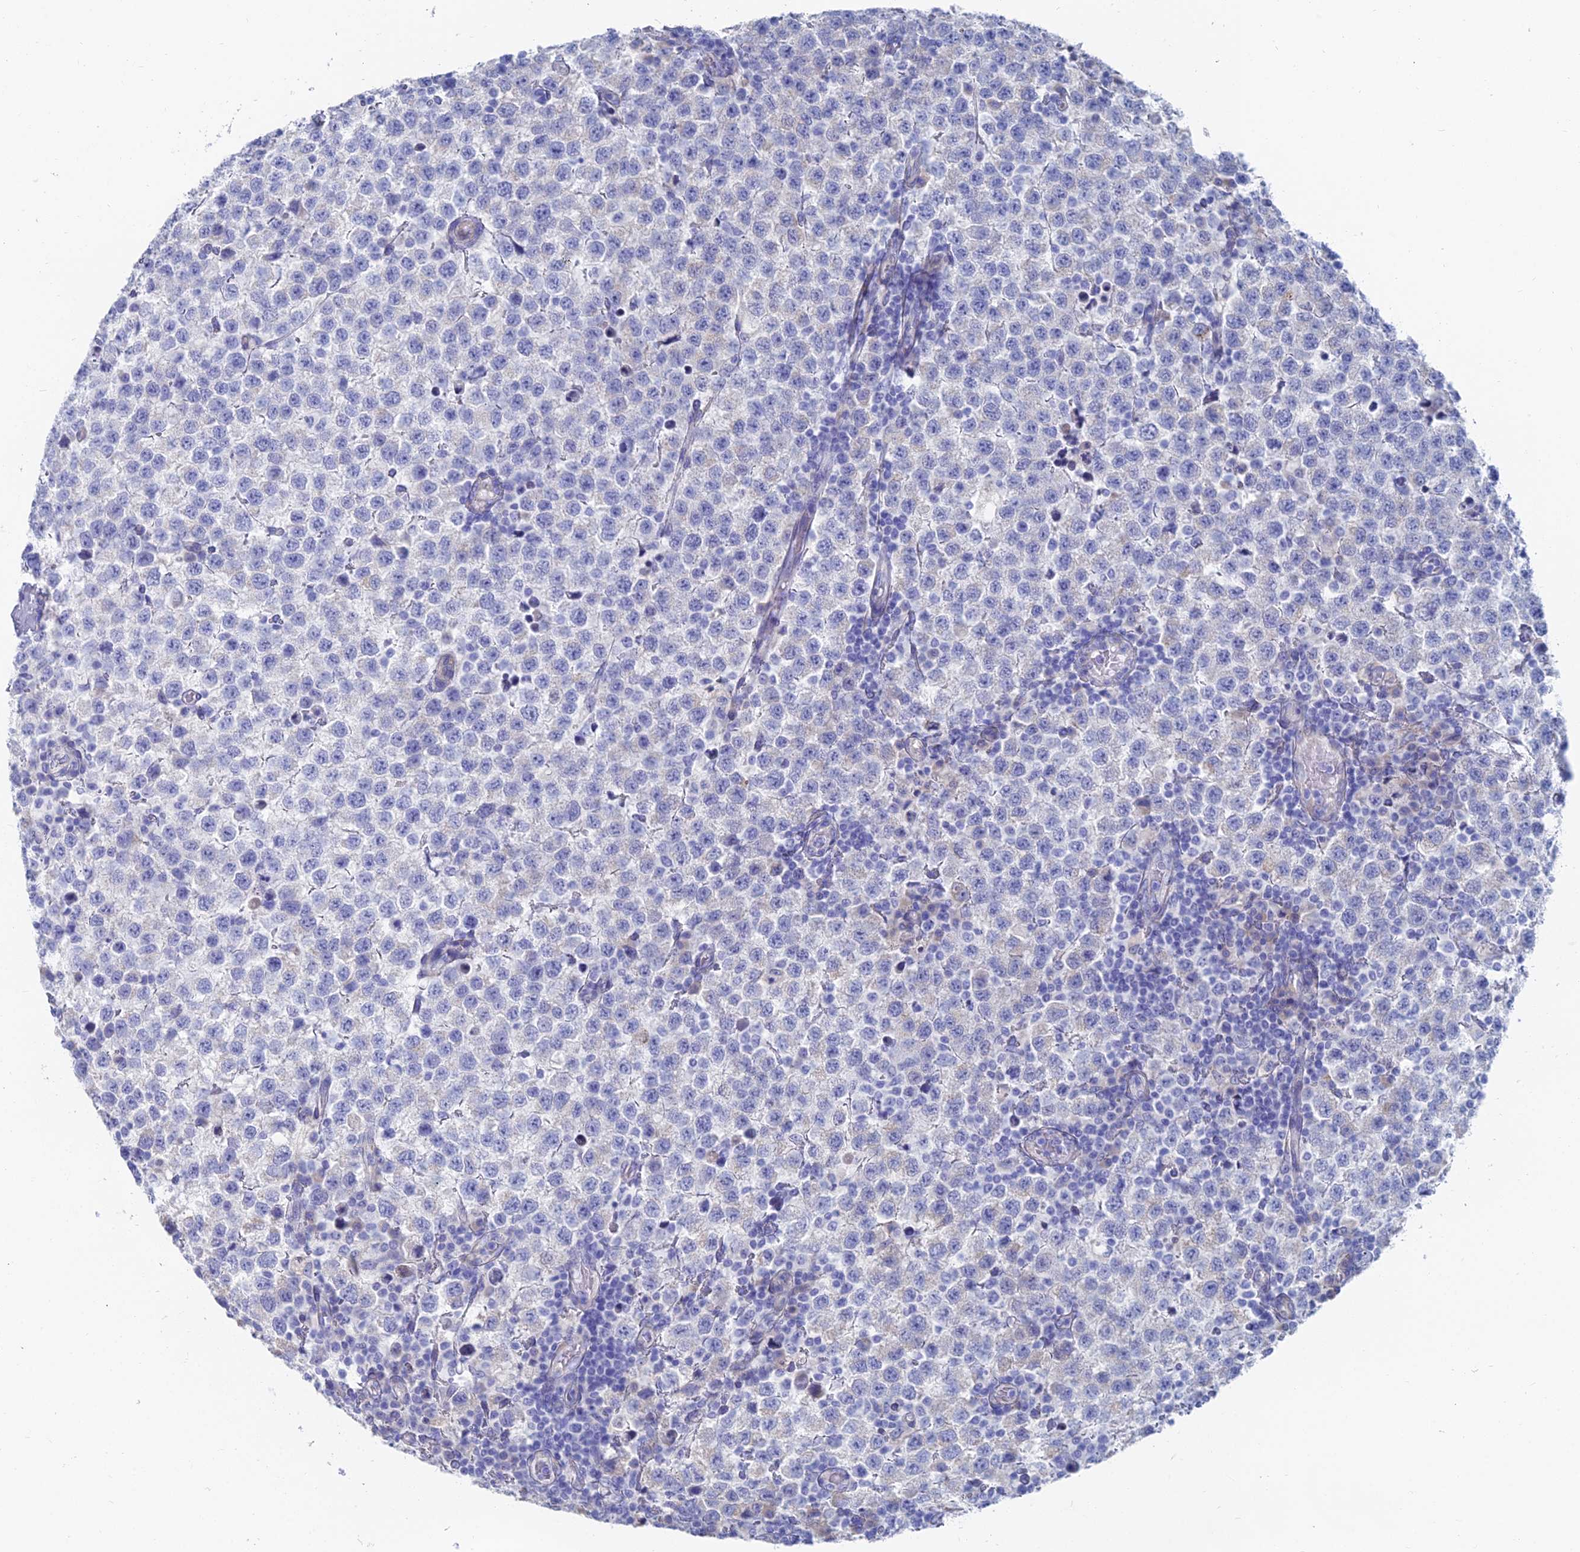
{"staining": {"intensity": "negative", "quantity": "none", "location": "none"}, "tissue": "testis cancer", "cell_type": "Tumor cells", "image_type": "cancer", "snomed": [{"axis": "morphology", "description": "Seminoma, NOS"}, {"axis": "topography", "description": "Testis"}], "caption": "High power microscopy photomicrograph of an immunohistochemistry (IHC) micrograph of testis cancer (seminoma), revealing no significant positivity in tumor cells.", "gene": "TNNT3", "patient": {"sex": "male", "age": 34}}